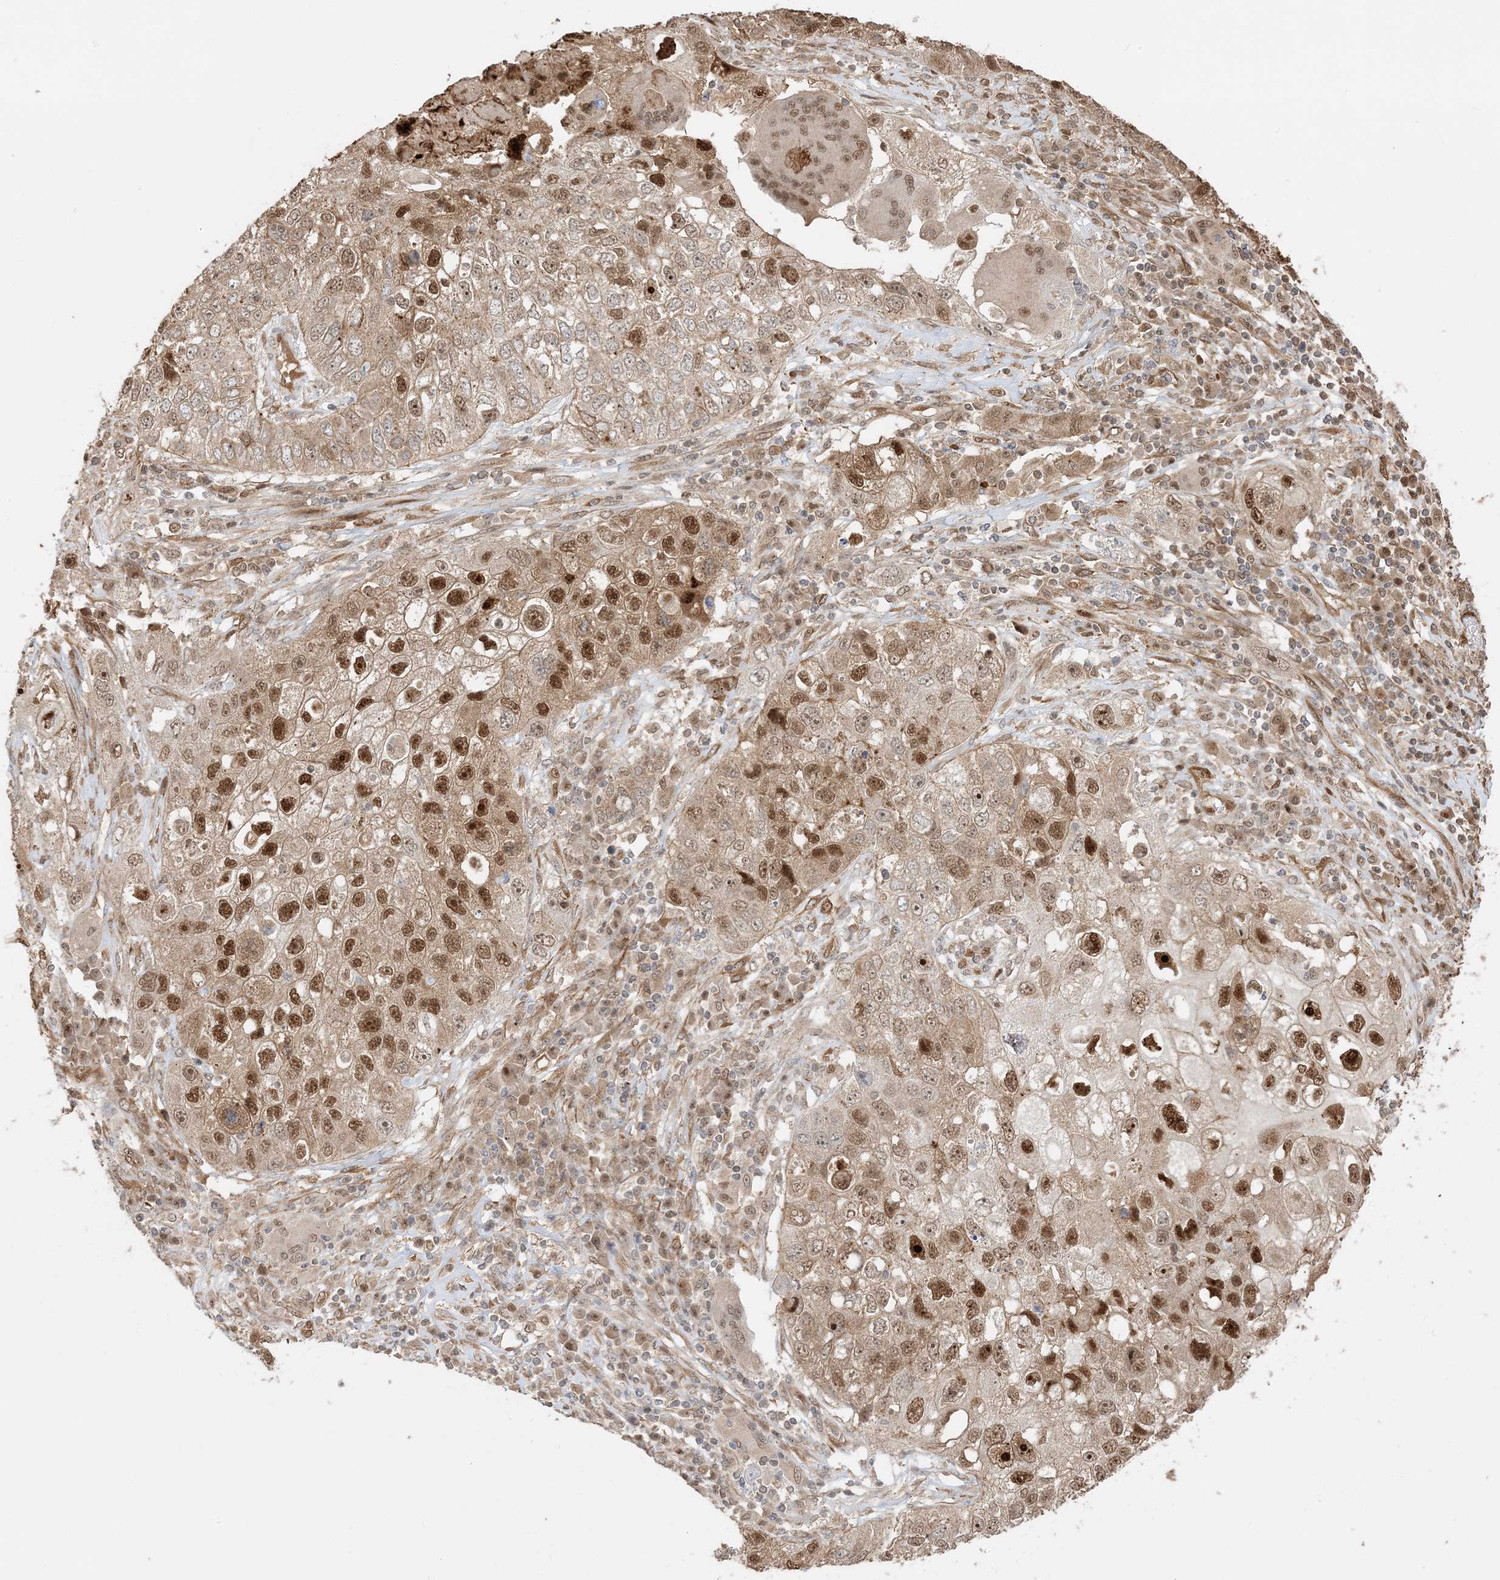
{"staining": {"intensity": "strong", "quantity": ">75%", "location": "cytoplasmic/membranous,nuclear"}, "tissue": "lung cancer", "cell_type": "Tumor cells", "image_type": "cancer", "snomed": [{"axis": "morphology", "description": "Squamous cell carcinoma, NOS"}, {"axis": "topography", "description": "Lung"}], "caption": "IHC histopathology image of lung squamous cell carcinoma stained for a protein (brown), which demonstrates high levels of strong cytoplasmic/membranous and nuclear positivity in about >75% of tumor cells.", "gene": "ZBTB41", "patient": {"sex": "male", "age": 61}}